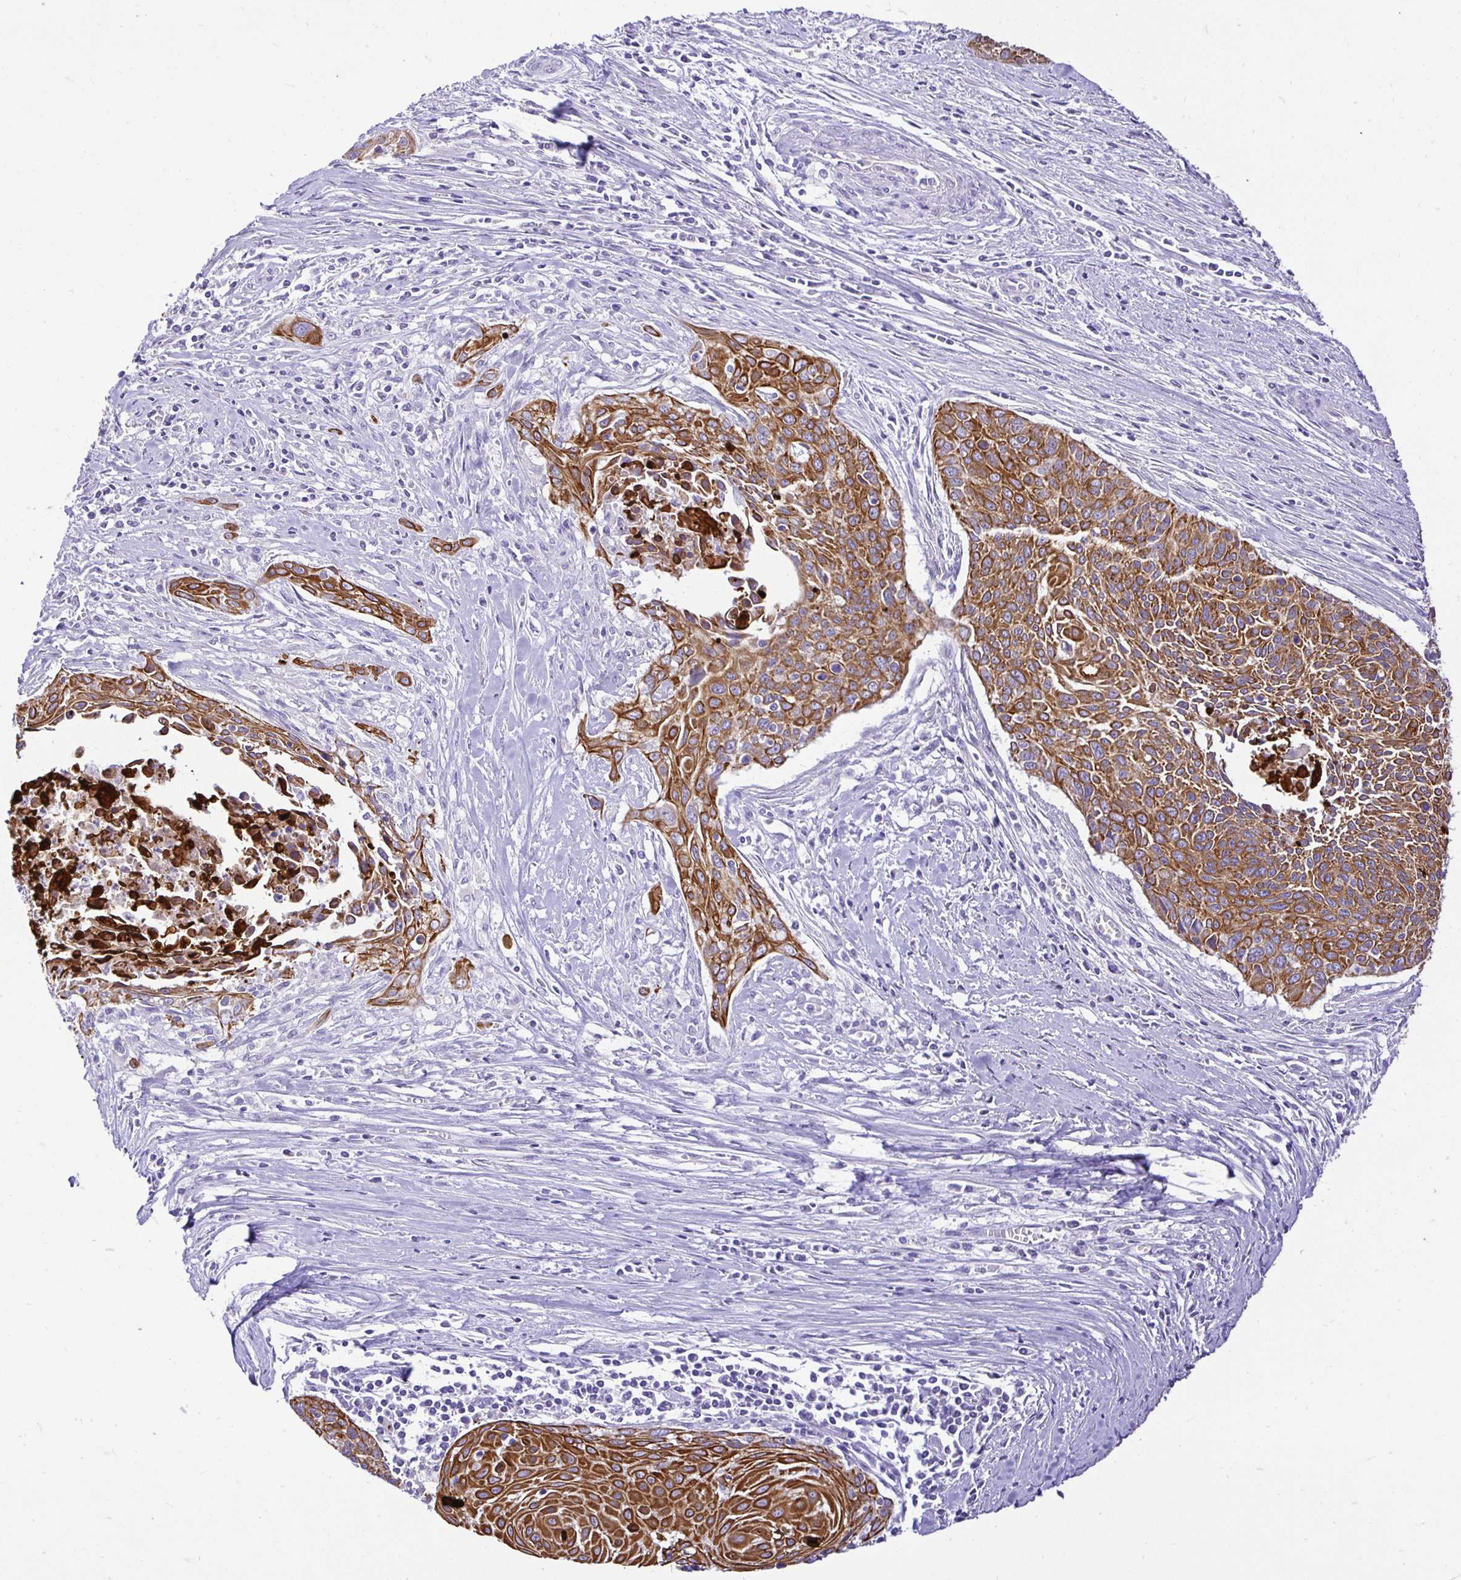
{"staining": {"intensity": "strong", "quantity": ">75%", "location": "cytoplasmic/membranous"}, "tissue": "cervical cancer", "cell_type": "Tumor cells", "image_type": "cancer", "snomed": [{"axis": "morphology", "description": "Squamous cell carcinoma, NOS"}, {"axis": "topography", "description": "Cervix"}], "caption": "IHC photomicrograph of squamous cell carcinoma (cervical) stained for a protein (brown), which demonstrates high levels of strong cytoplasmic/membranous positivity in about >75% of tumor cells.", "gene": "TAF1D", "patient": {"sex": "female", "age": 55}}